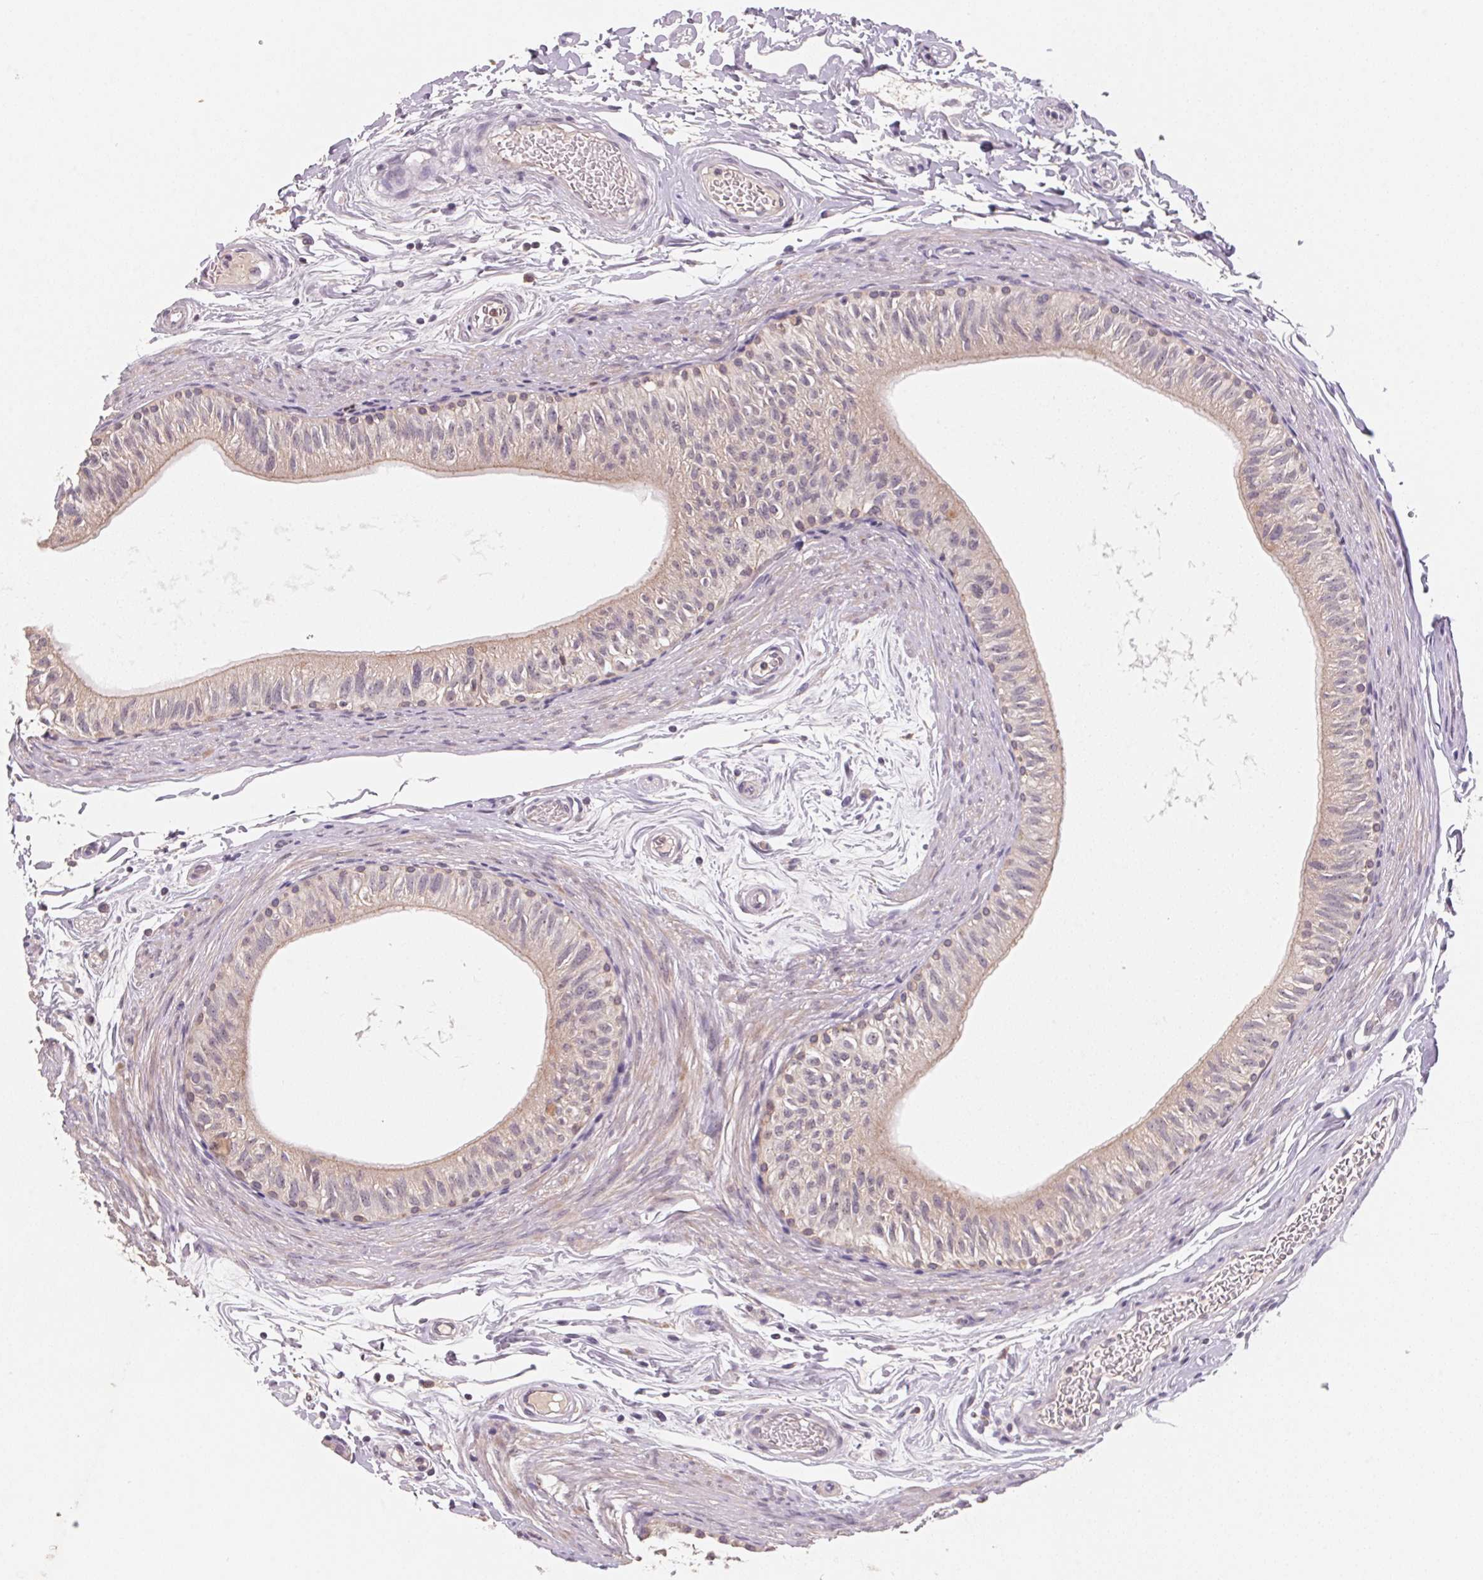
{"staining": {"intensity": "weak", "quantity": "25%-75%", "location": "cytoplasmic/membranous"}, "tissue": "epididymis", "cell_type": "Glandular cells", "image_type": "normal", "snomed": [{"axis": "morphology", "description": "Normal tissue, NOS"}, {"axis": "topography", "description": "Epididymis"}], "caption": "Brown immunohistochemical staining in normal epididymis exhibits weak cytoplasmic/membranous expression in about 25%-75% of glandular cells. The staining was performed using DAB, with brown indicating positive protein expression. Nuclei are stained blue with hematoxylin.", "gene": "KIFC1", "patient": {"sex": "male", "age": 36}}